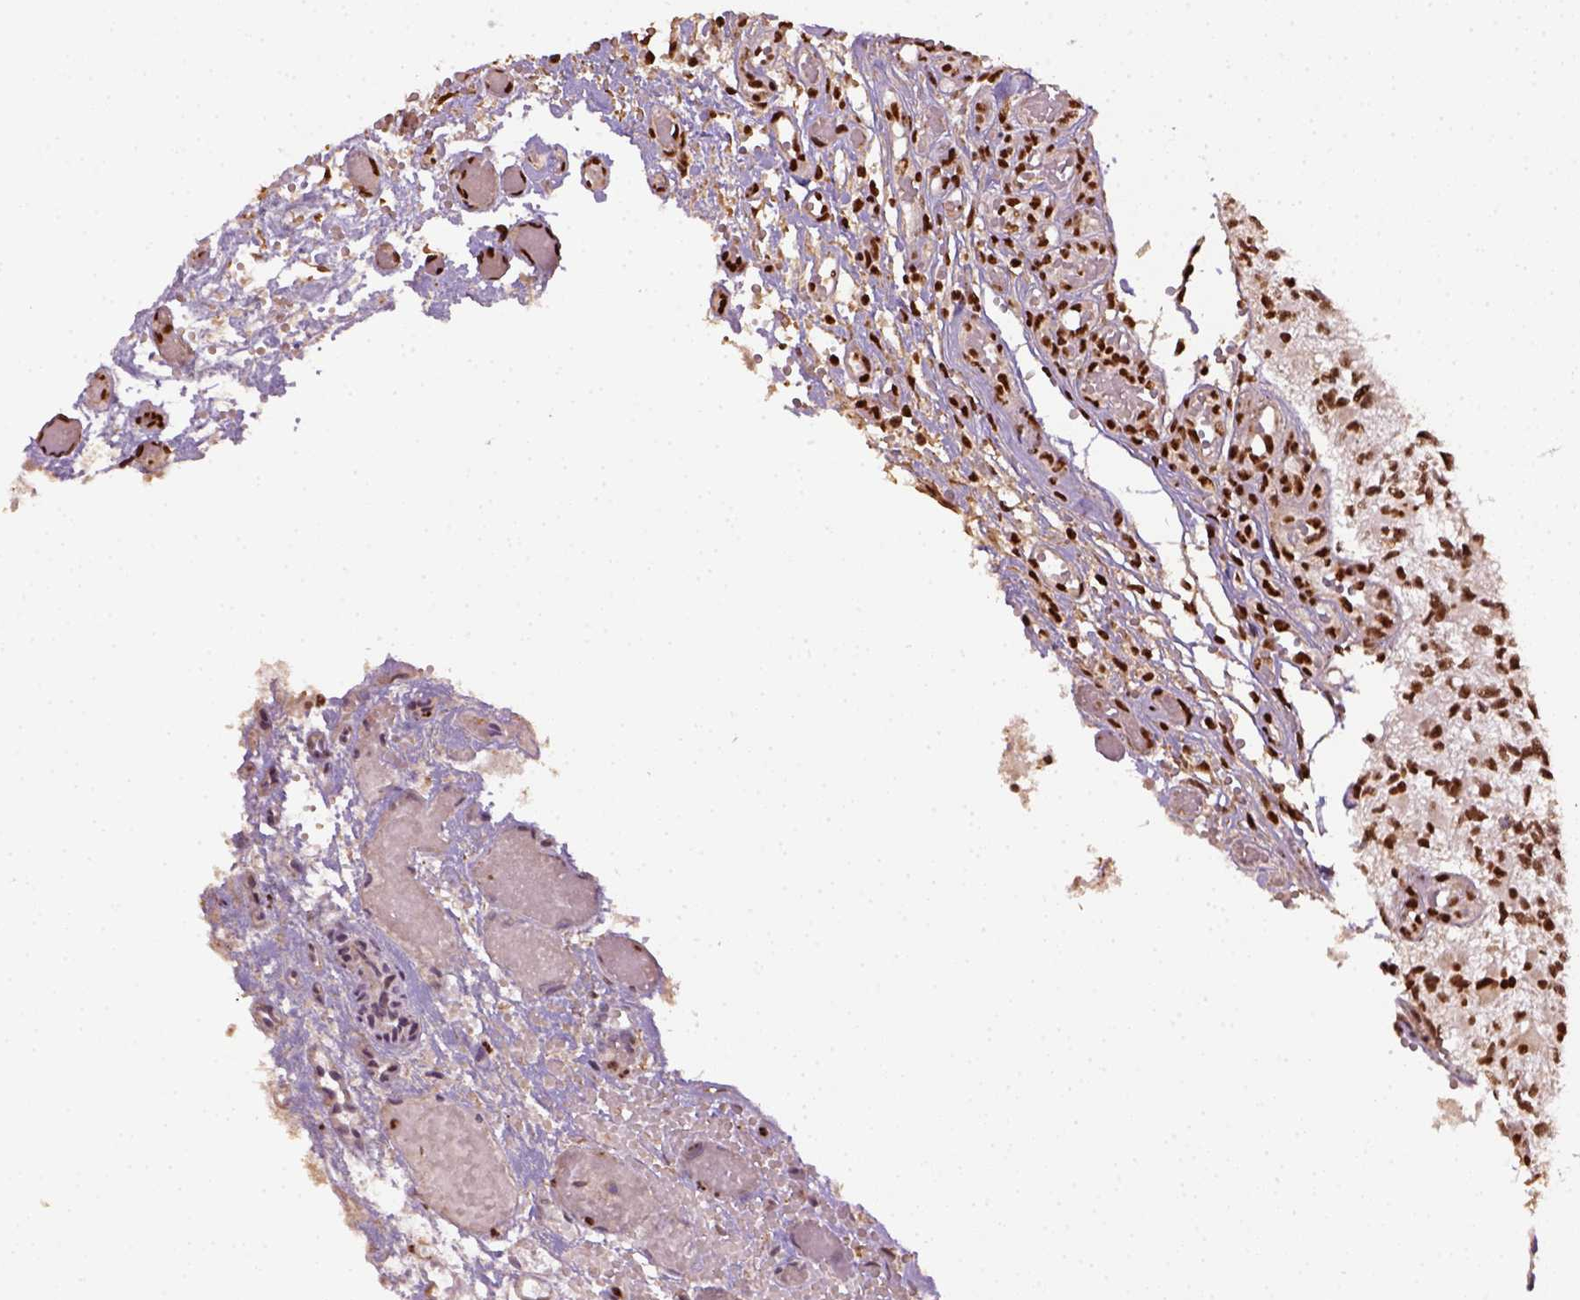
{"staining": {"intensity": "strong", "quantity": ">75%", "location": "nuclear"}, "tissue": "glioma", "cell_type": "Tumor cells", "image_type": "cancer", "snomed": [{"axis": "morphology", "description": "Glioma, malignant, High grade"}, {"axis": "topography", "description": "Brain"}], "caption": "Brown immunohistochemical staining in malignant glioma (high-grade) shows strong nuclear expression in approximately >75% of tumor cells.", "gene": "CCAR1", "patient": {"sex": "female", "age": 63}}